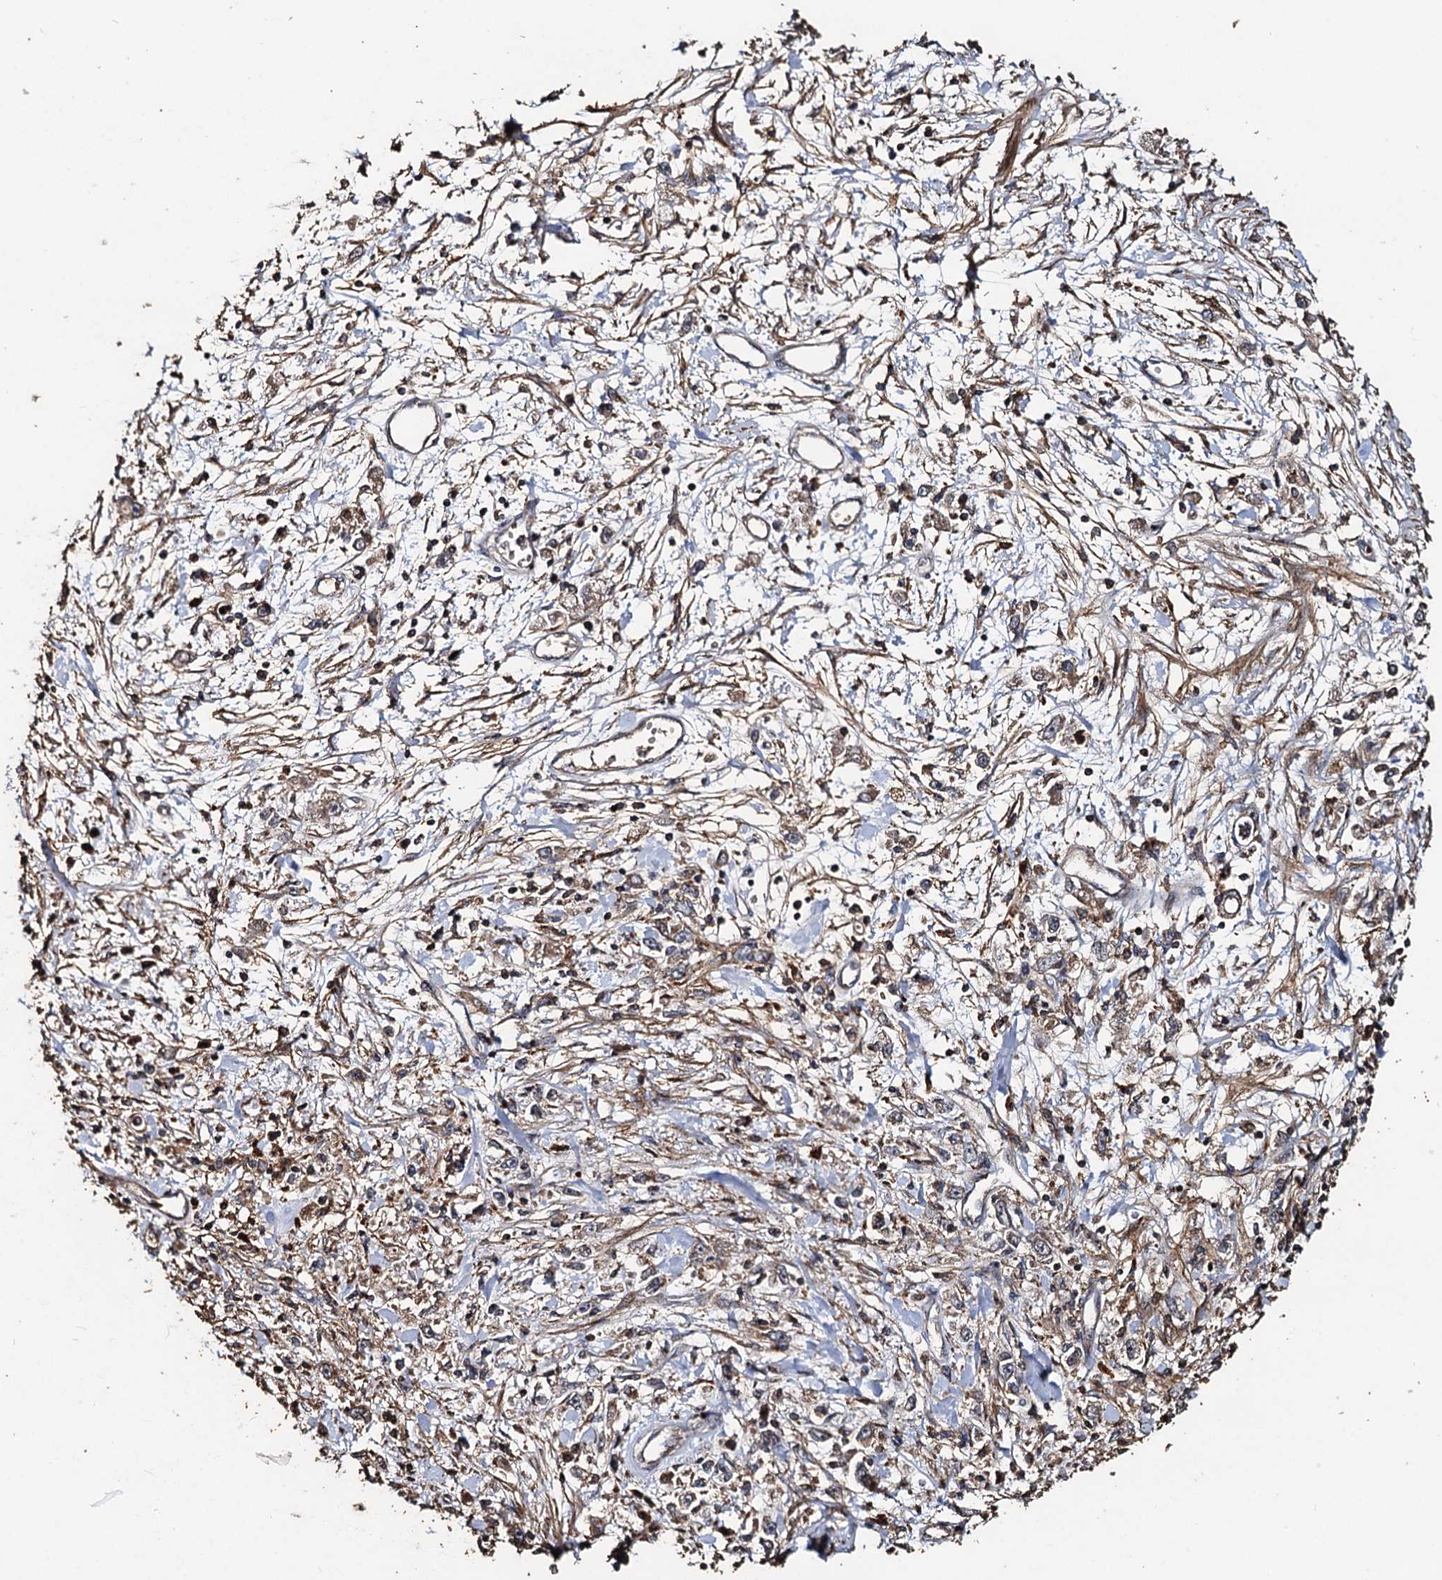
{"staining": {"intensity": "weak", "quantity": "25%-75%", "location": "cytoplasmic/membranous"}, "tissue": "stomach cancer", "cell_type": "Tumor cells", "image_type": "cancer", "snomed": [{"axis": "morphology", "description": "Adenocarcinoma, NOS"}, {"axis": "topography", "description": "Stomach"}], "caption": "Immunohistochemistry (IHC) of human adenocarcinoma (stomach) shows low levels of weak cytoplasmic/membranous expression in approximately 25%-75% of tumor cells.", "gene": "NOTCH2NLA", "patient": {"sex": "female", "age": 59}}